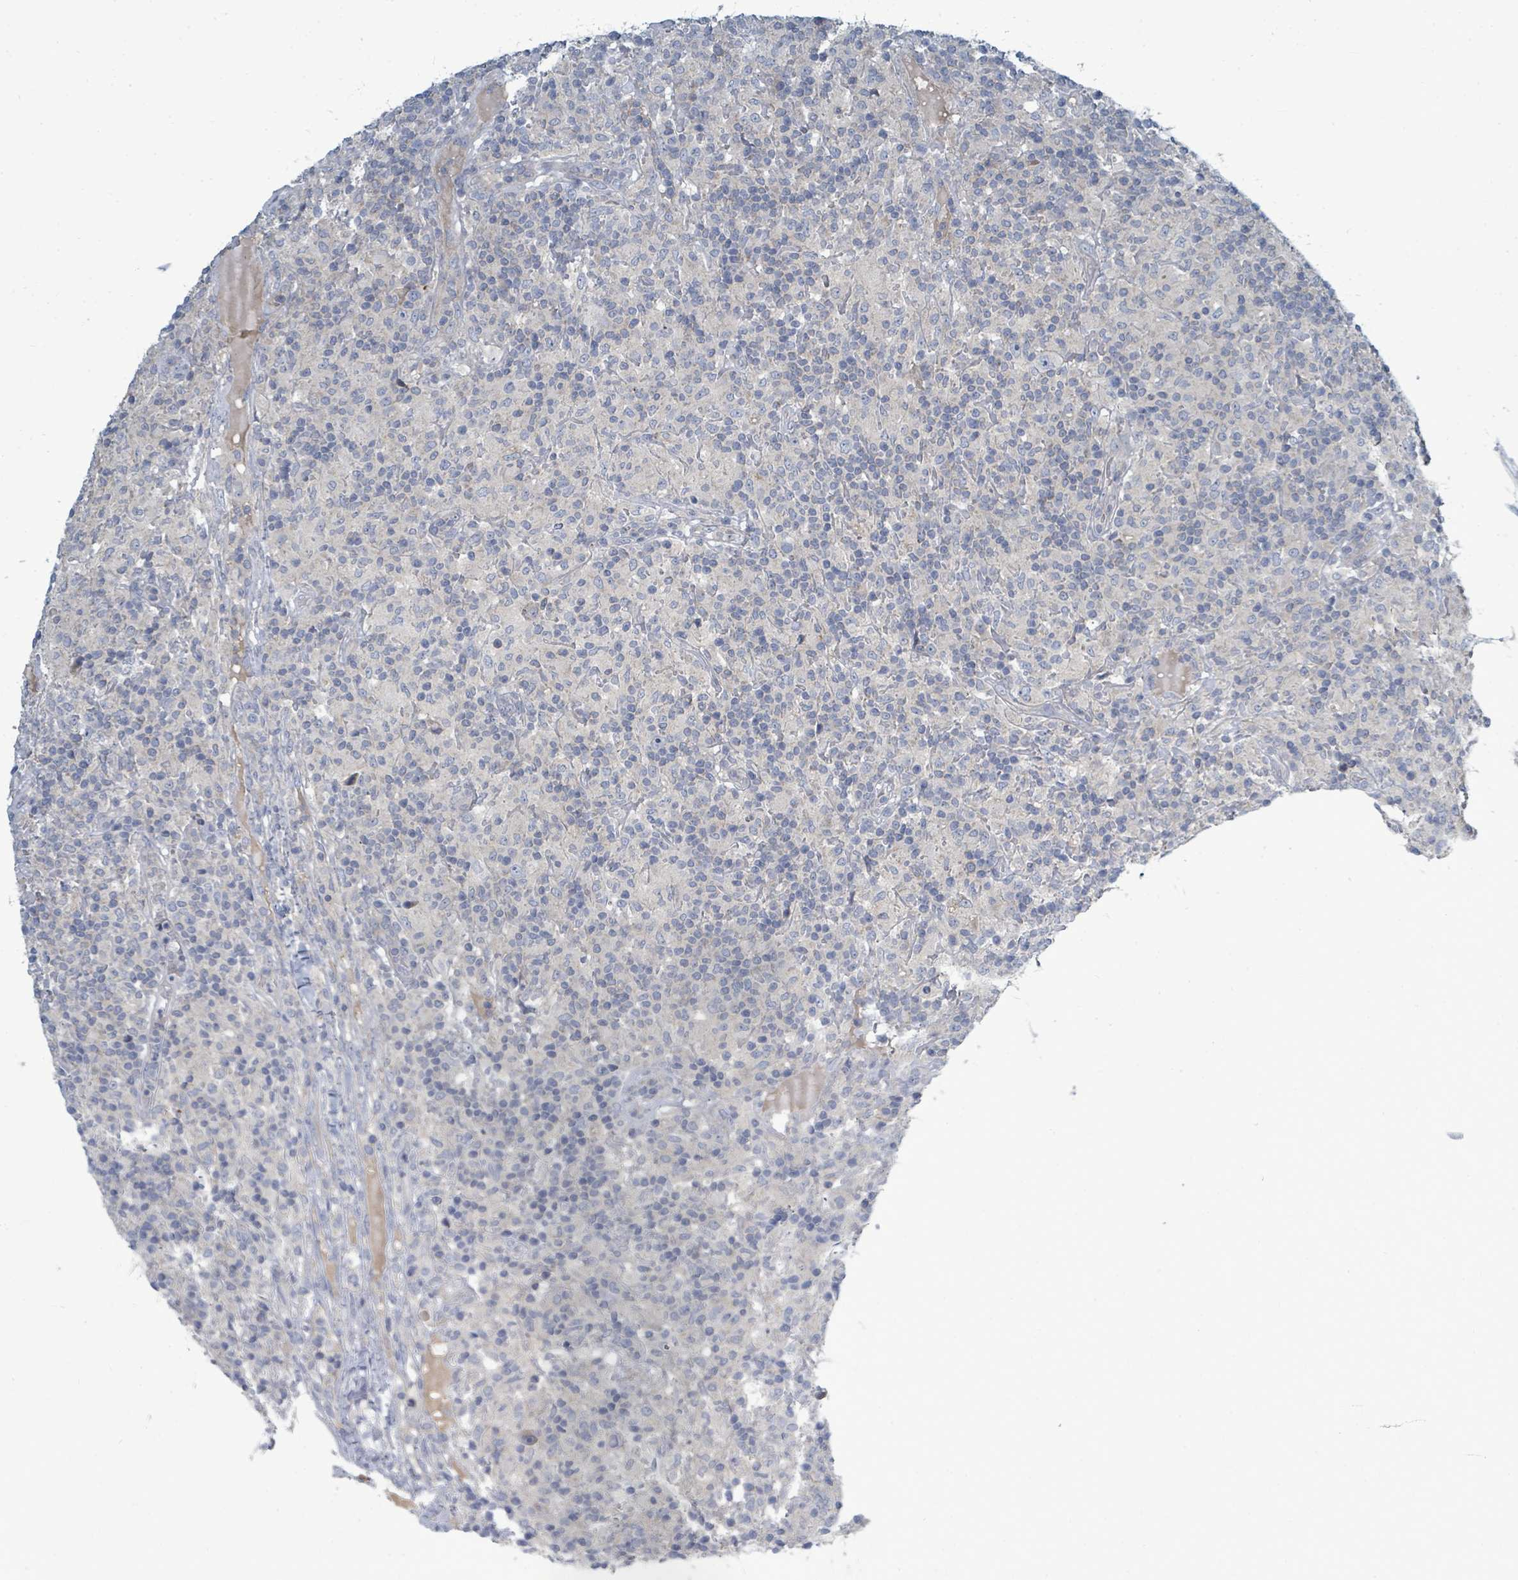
{"staining": {"intensity": "negative", "quantity": "none", "location": "none"}, "tissue": "lymphoma", "cell_type": "Tumor cells", "image_type": "cancer", "snomed": [{"axis": "morphology", "description": "Hodgkin's disease, NOS"}, {"axis": "topography", "description": "Lymph node"}], "caption": "Immunohistochemistry (IHC) of Hodgkin's disease exhibits no positivity in tumor cells. Nuclei are stained in blue.", "gene": "SLC25A23", "patient": {"sex": "male", "age": 70}}